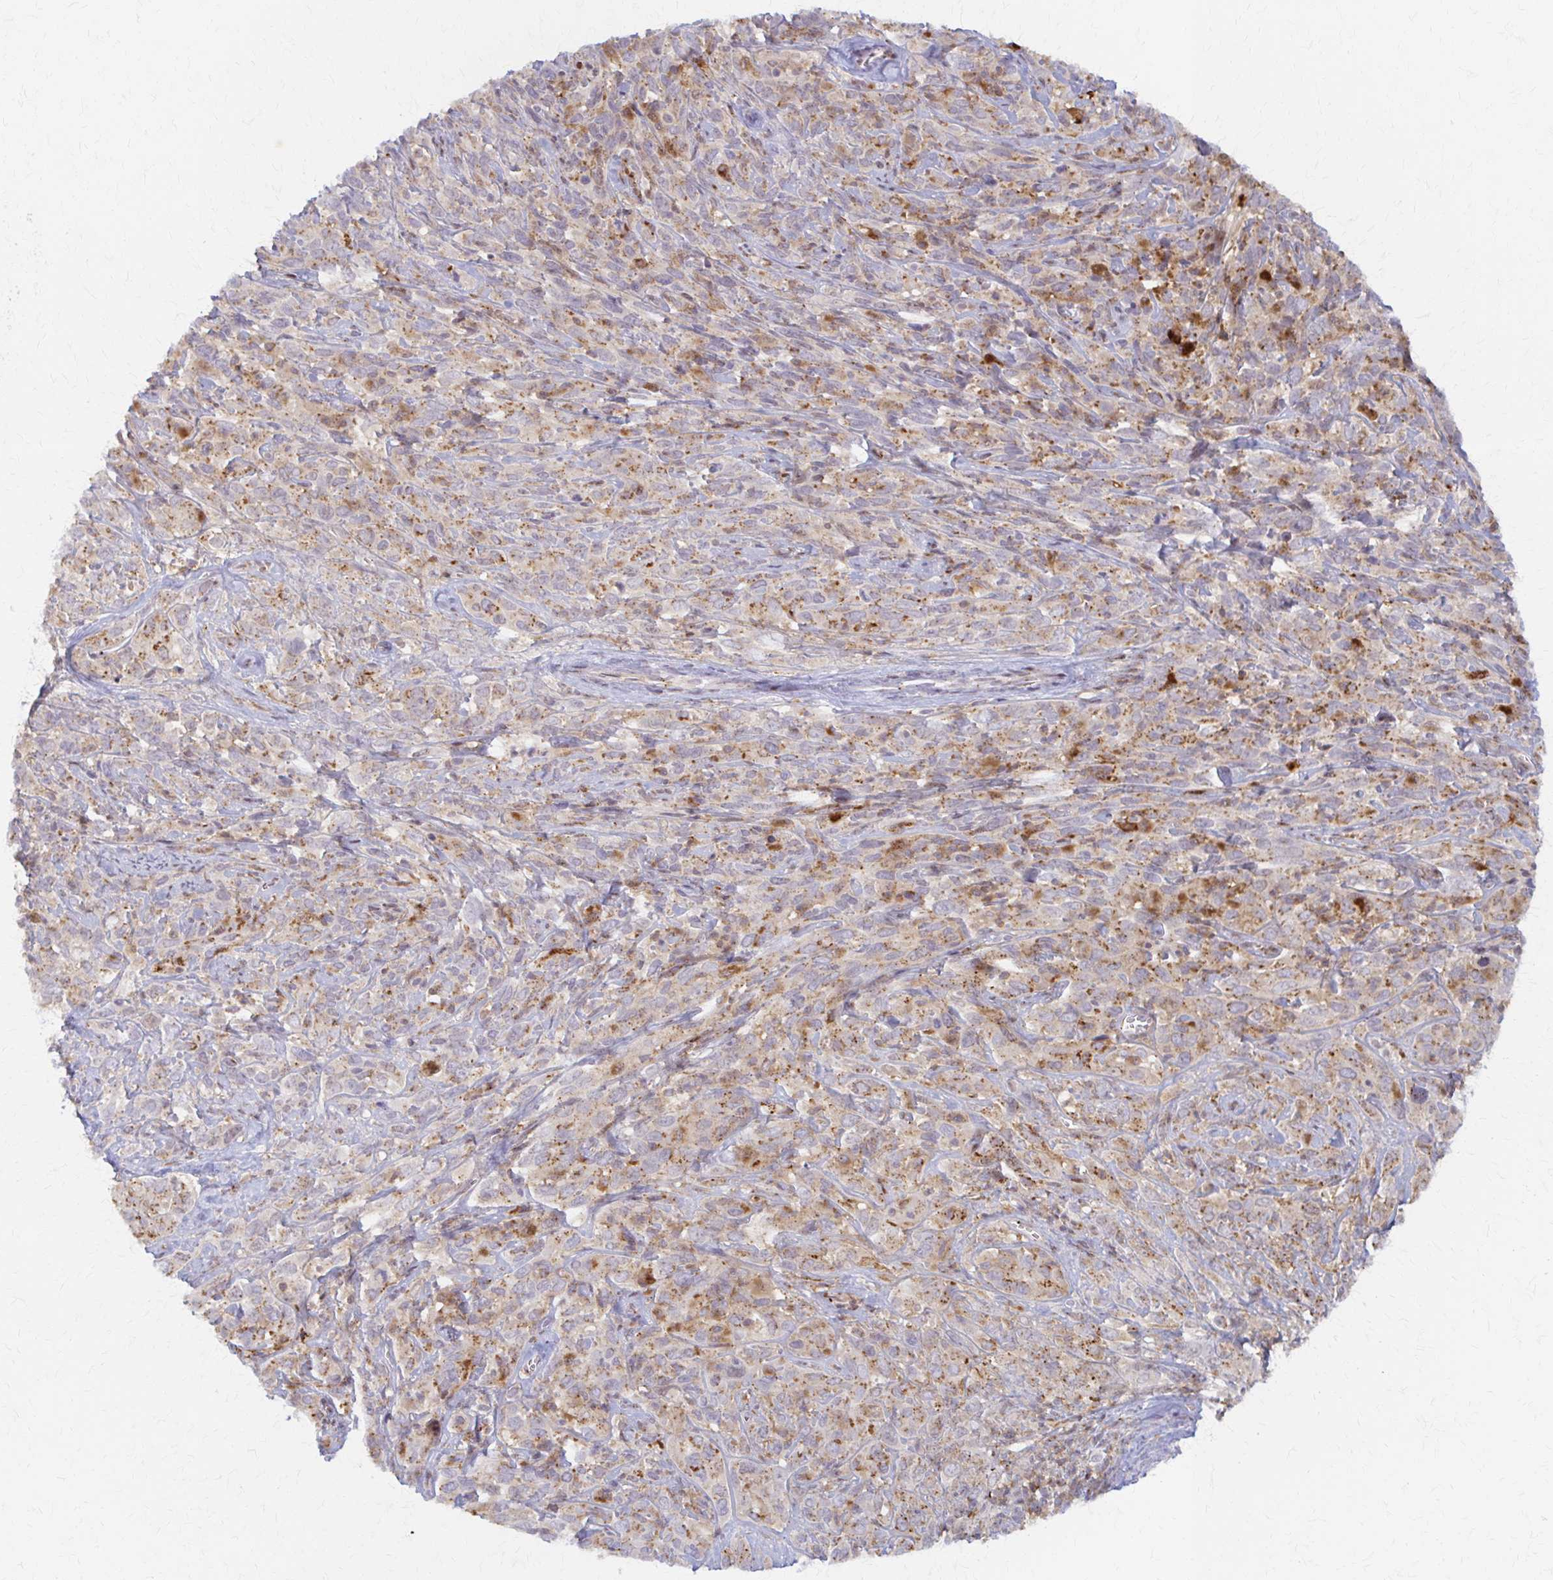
{"staining": {"intensity": "moderate", "quantity": "25%-75%", "location": "cytoplasmic/membranous"}, "tissue": "cervical cancer", "cell_type": "Tumor cells", "image_type": "cancer", "snomed": [{"axis": "morphology", "description": "Normal tissue, NOS"}, {"axis": "morphology", "description": "Squamous cell carcinoma, NOS"}, {"axis": "topography", "description": "Cervix"}], "caption": "Protein expression analysis of cervical cancer exhibits moderate cytoplasmic/membranous positivity in about 25%-75% of tumor cells. (DAB (3,3'-diaminobenzidine) = brown stain, brightfield microscopy at high magnification).", "gene": "ARHGAP35", "patient": {"sex": "female", "age": 51}}